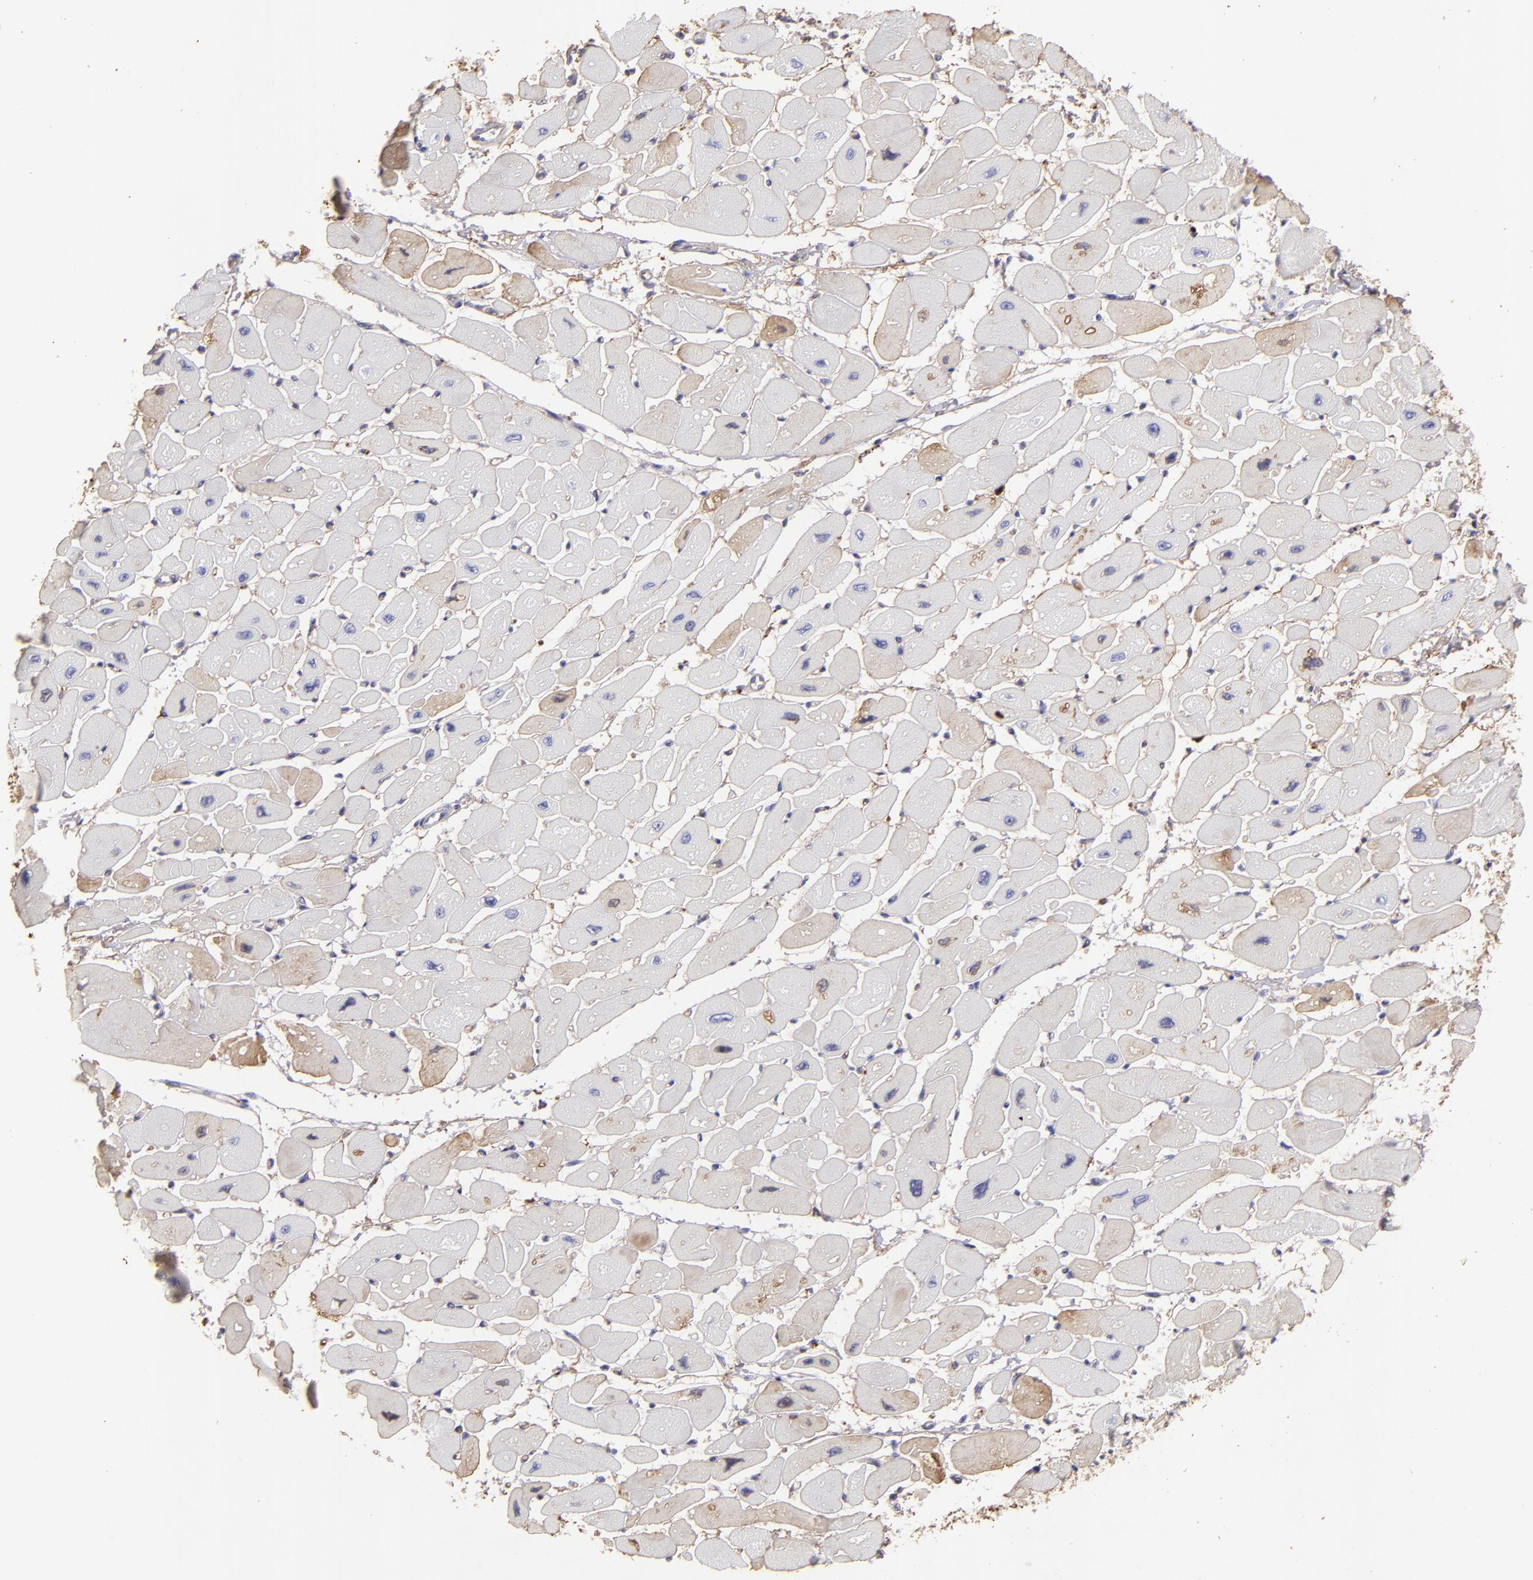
{"staining": {"intensity": "weak", "quantity": "25%-75%", "location": "cytoplasmic/membranous"}, "tissue": "heart muscle", "cell_type": "Cardiomyocytes", "image_type": "normal", "snomed": [{"axis": "morphology", "description": "Normal tissue, NOS"}, {"axis": "topography", "description": "Heart"}], "caption": "Heart muscle stained with a brown dye demonstrates weak cytoplasmic/membranous positive staining in about 25%-75% of cardiomyocytes.", "gene": "FGB", "patient": {"sex": "female", "age": 54}}